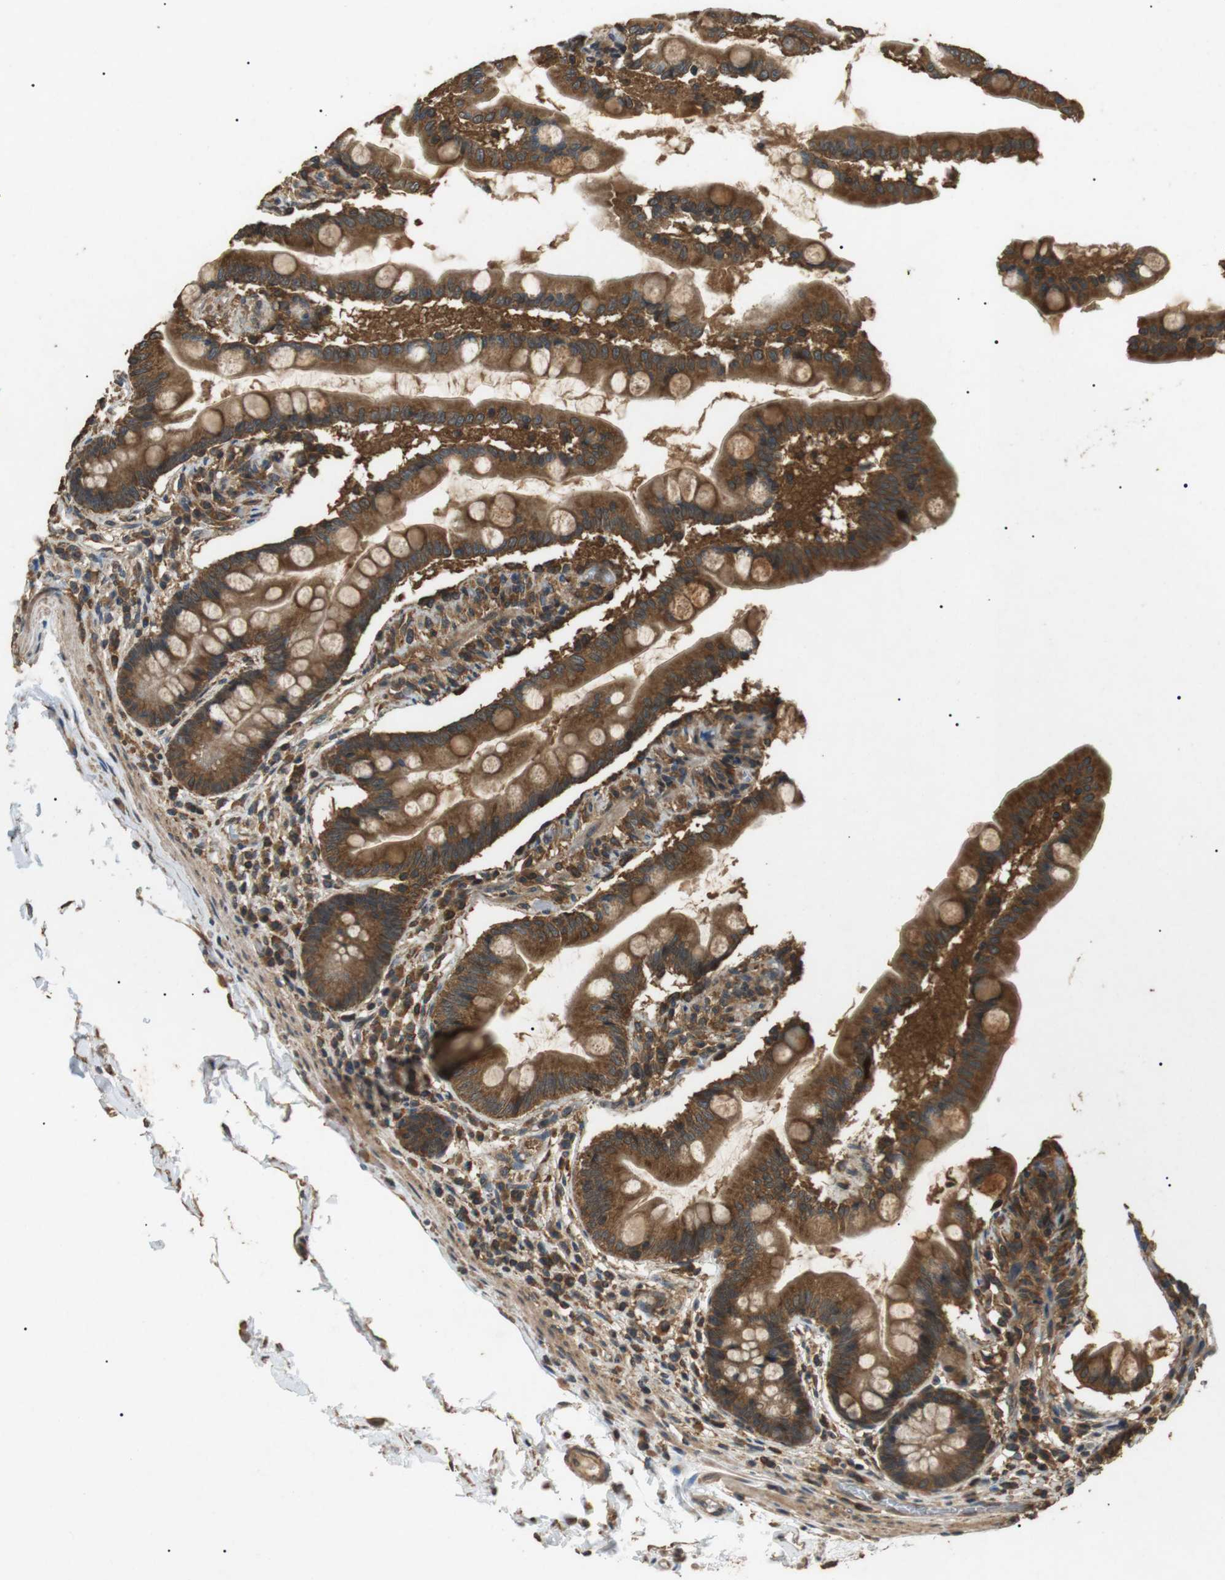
{"staining": {"intensity": "strong", "quantity": ">75%", "location": "cytoplasmic/membranous"}, "tissue": "small intestine", "cell_type": "Glandular cells", "image_type": "normal", "snomed": [{"axis": "morphology", "description": "Normal tissue, NOS"}, {"axis": "topography", "description": "Small intestine"}], "caption": "An image of small intestine stained for a protein exhibits strong cytoplasmic/membranous brown staining in glandular cells. (DAB (3,3'-diaminobenzidine) IHC, brown staining for protein, blue staining for nuclei).", "gene": "TBC1D15", "patient": {"sex": "female", "age": 56}}